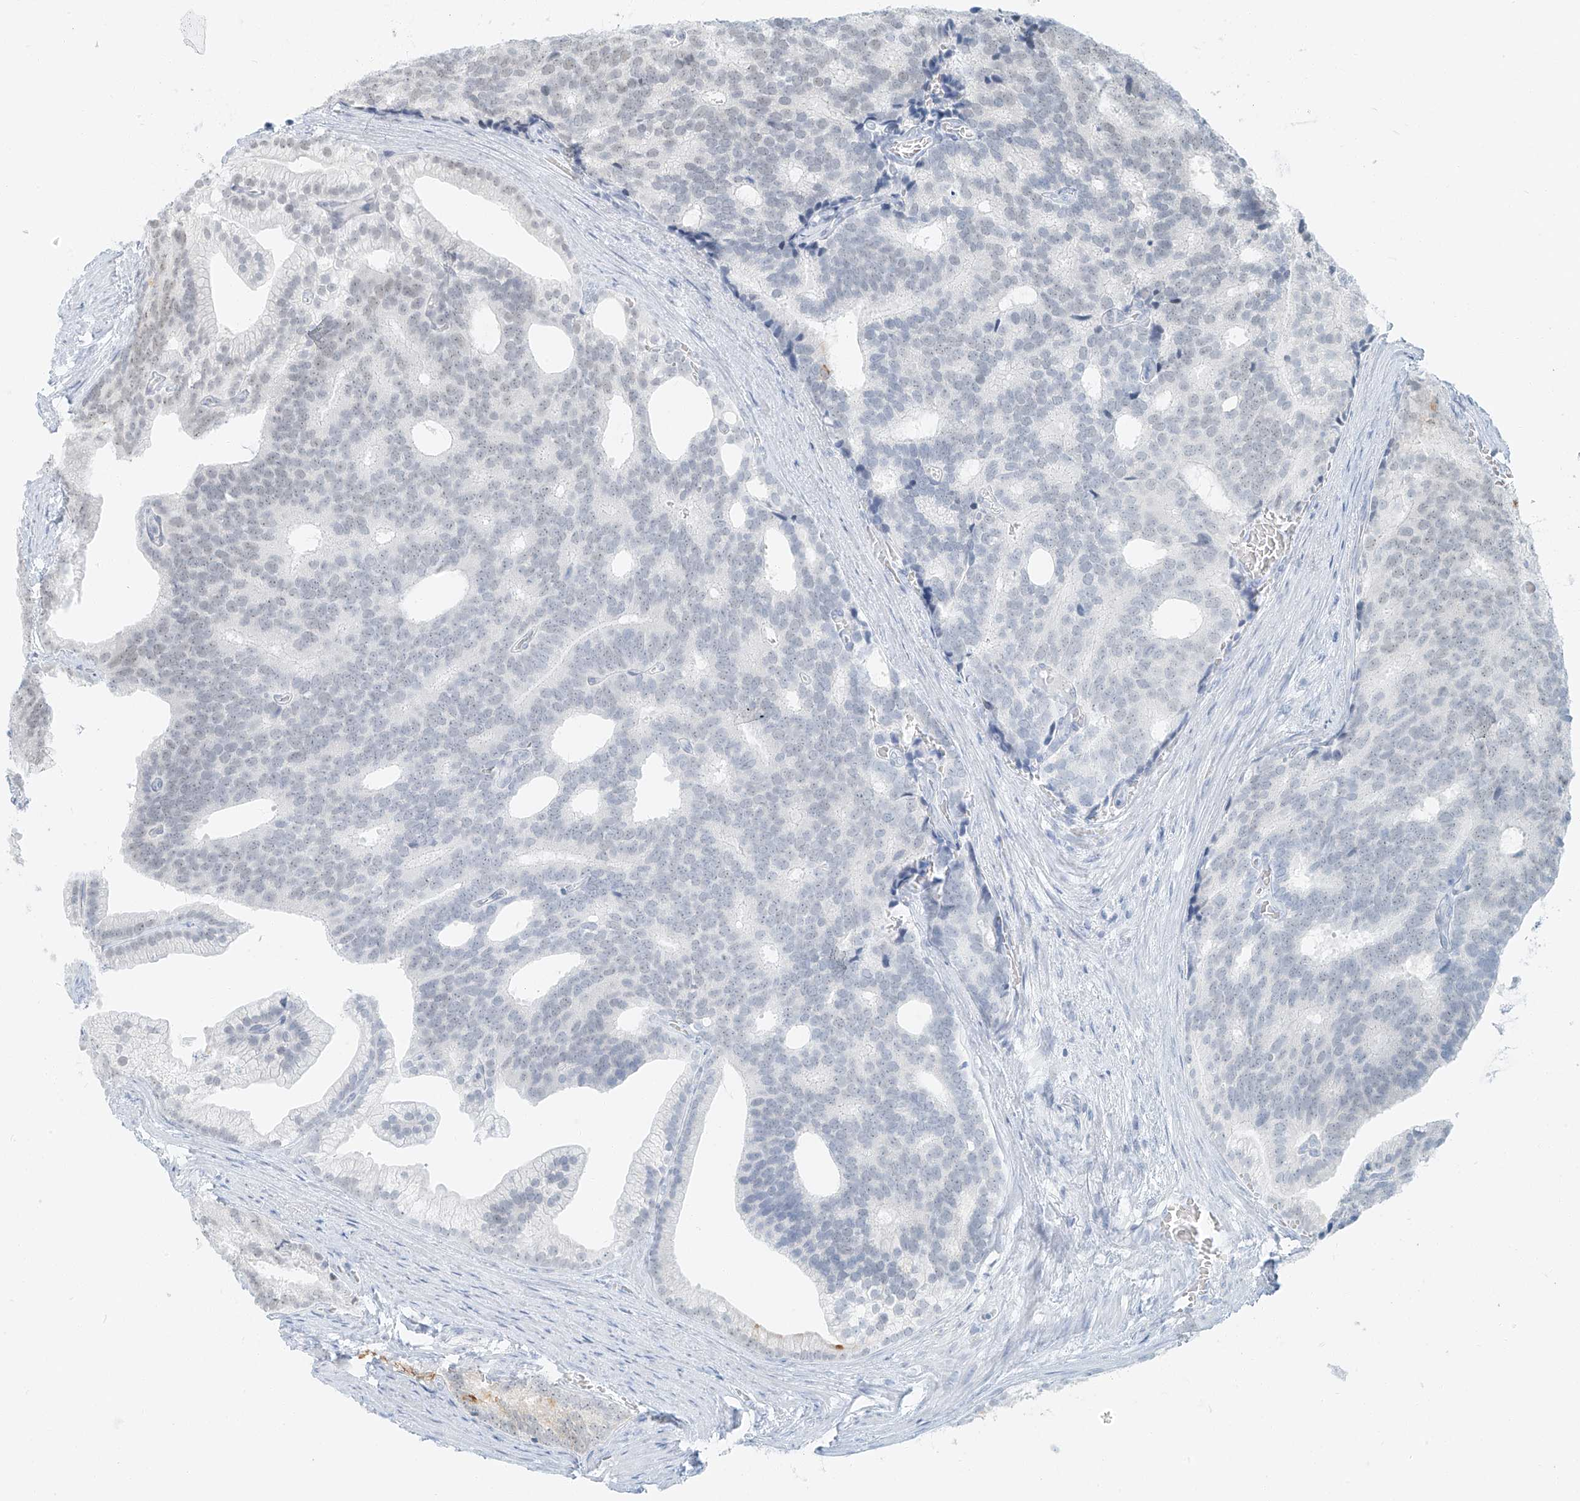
{"staining": {"intensity": "negative", "quantity": "none", "location": "none"}, "tissue": "prostate cancer", "cell_type": "Tumor cells", "image_type": "cancer", "snomed": [{"axis": "morphology", "description": "Adenocarcinoma, Low grade"}, {"axis": "topography", "description": "Prostate"}], "caption": "A high-resolution histopathology image shows immunohistochemistry (IHC) staining of prostate cancer, which demonstrates no significant positivity in tumor cells.", "gene": "PGC", "patient": {"sex": "male", "age": 71}}